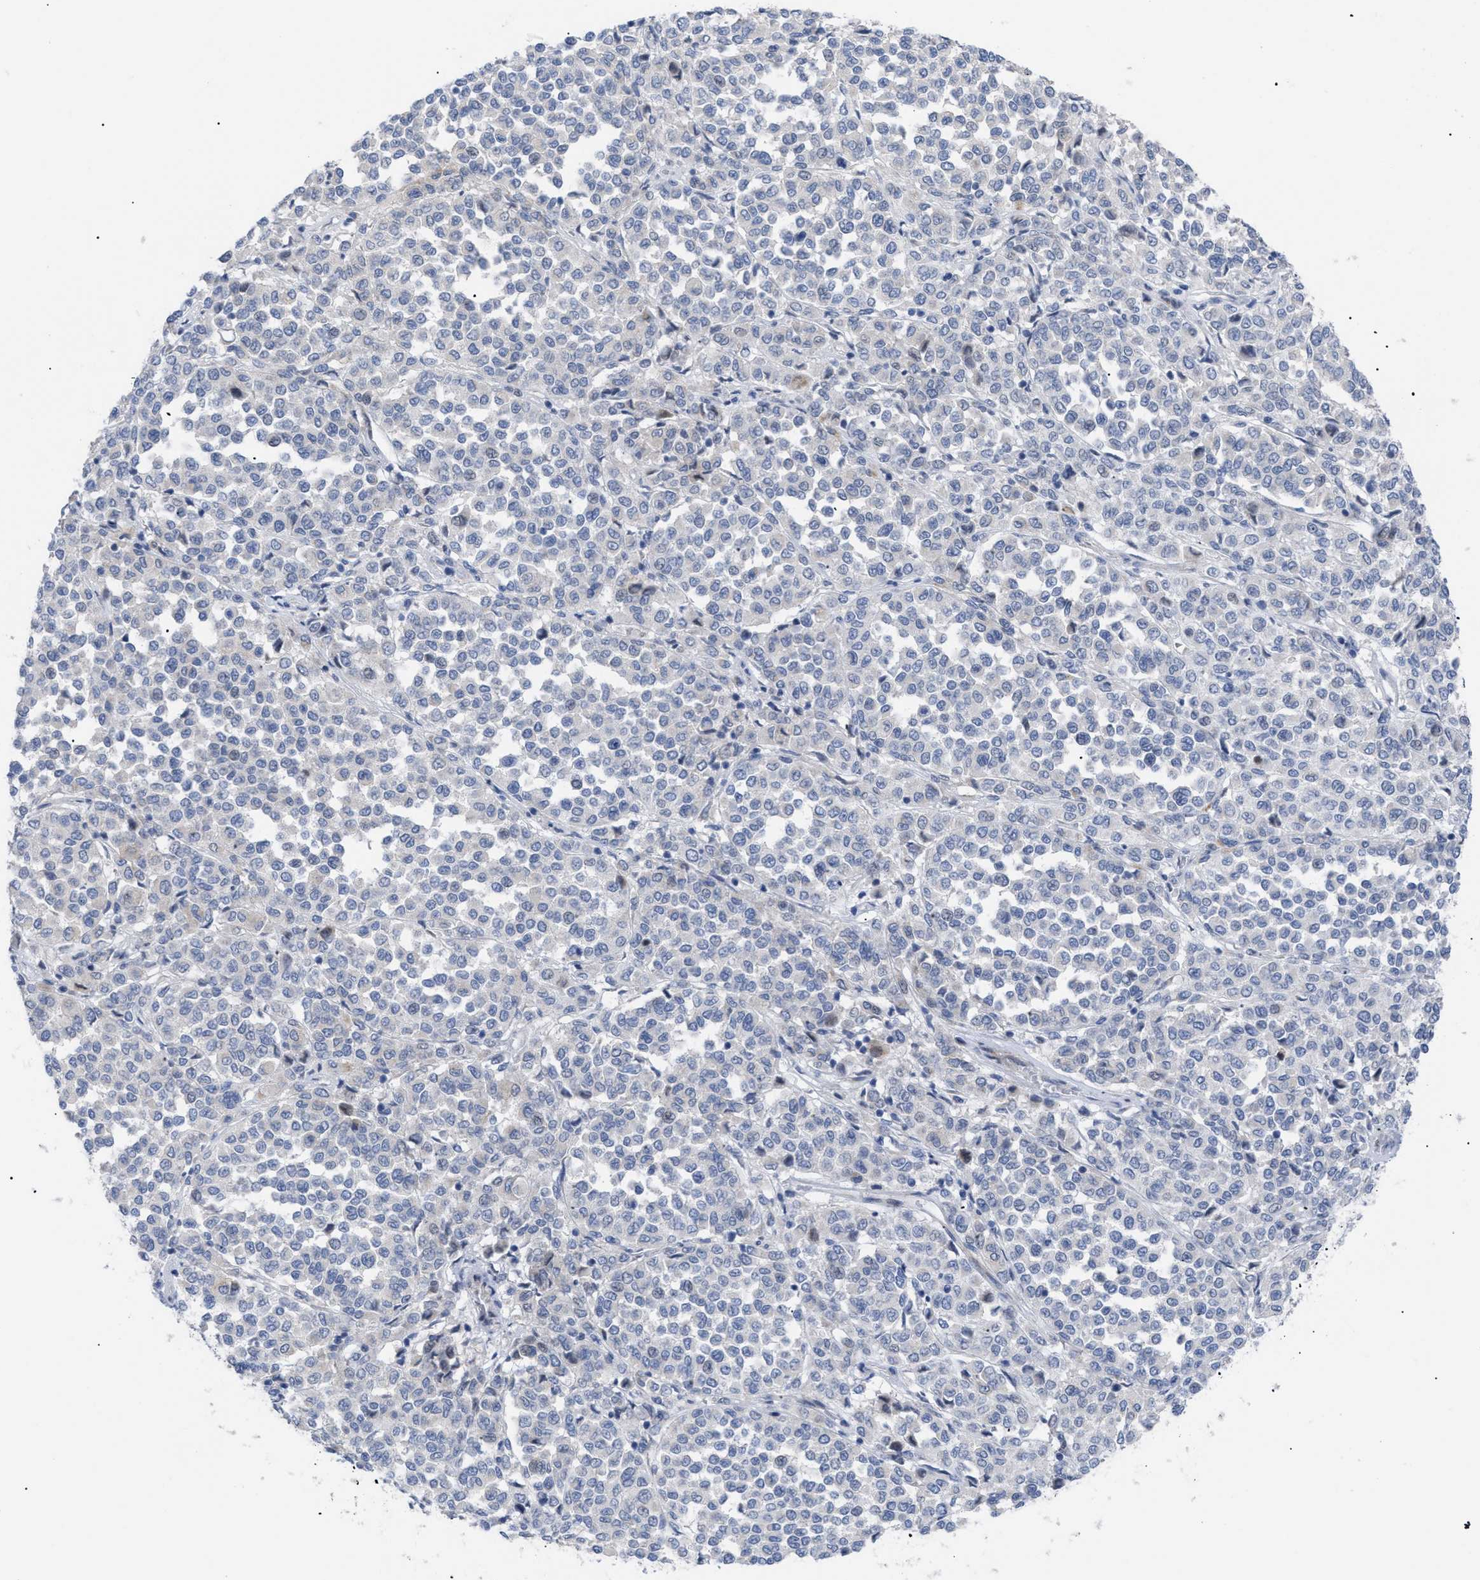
{"staining": {"intensity": "negative", "quantity": "none", "location": "none"}, "tissue": "melanoma", "cell_type": "Tumor cells", "image_type": "cancer", "snomed": [{"axis": "morphology", "description": "Malignant melanoma, Metastatic site"}, {"axis": "topography", "description": "Pancreas"}], "caption": "An image of melanoma stained for a protein demonstrates no brown staining in tumor cells.", "gene": "CAV3", "patient": {"sex": "female", "age": 30}}